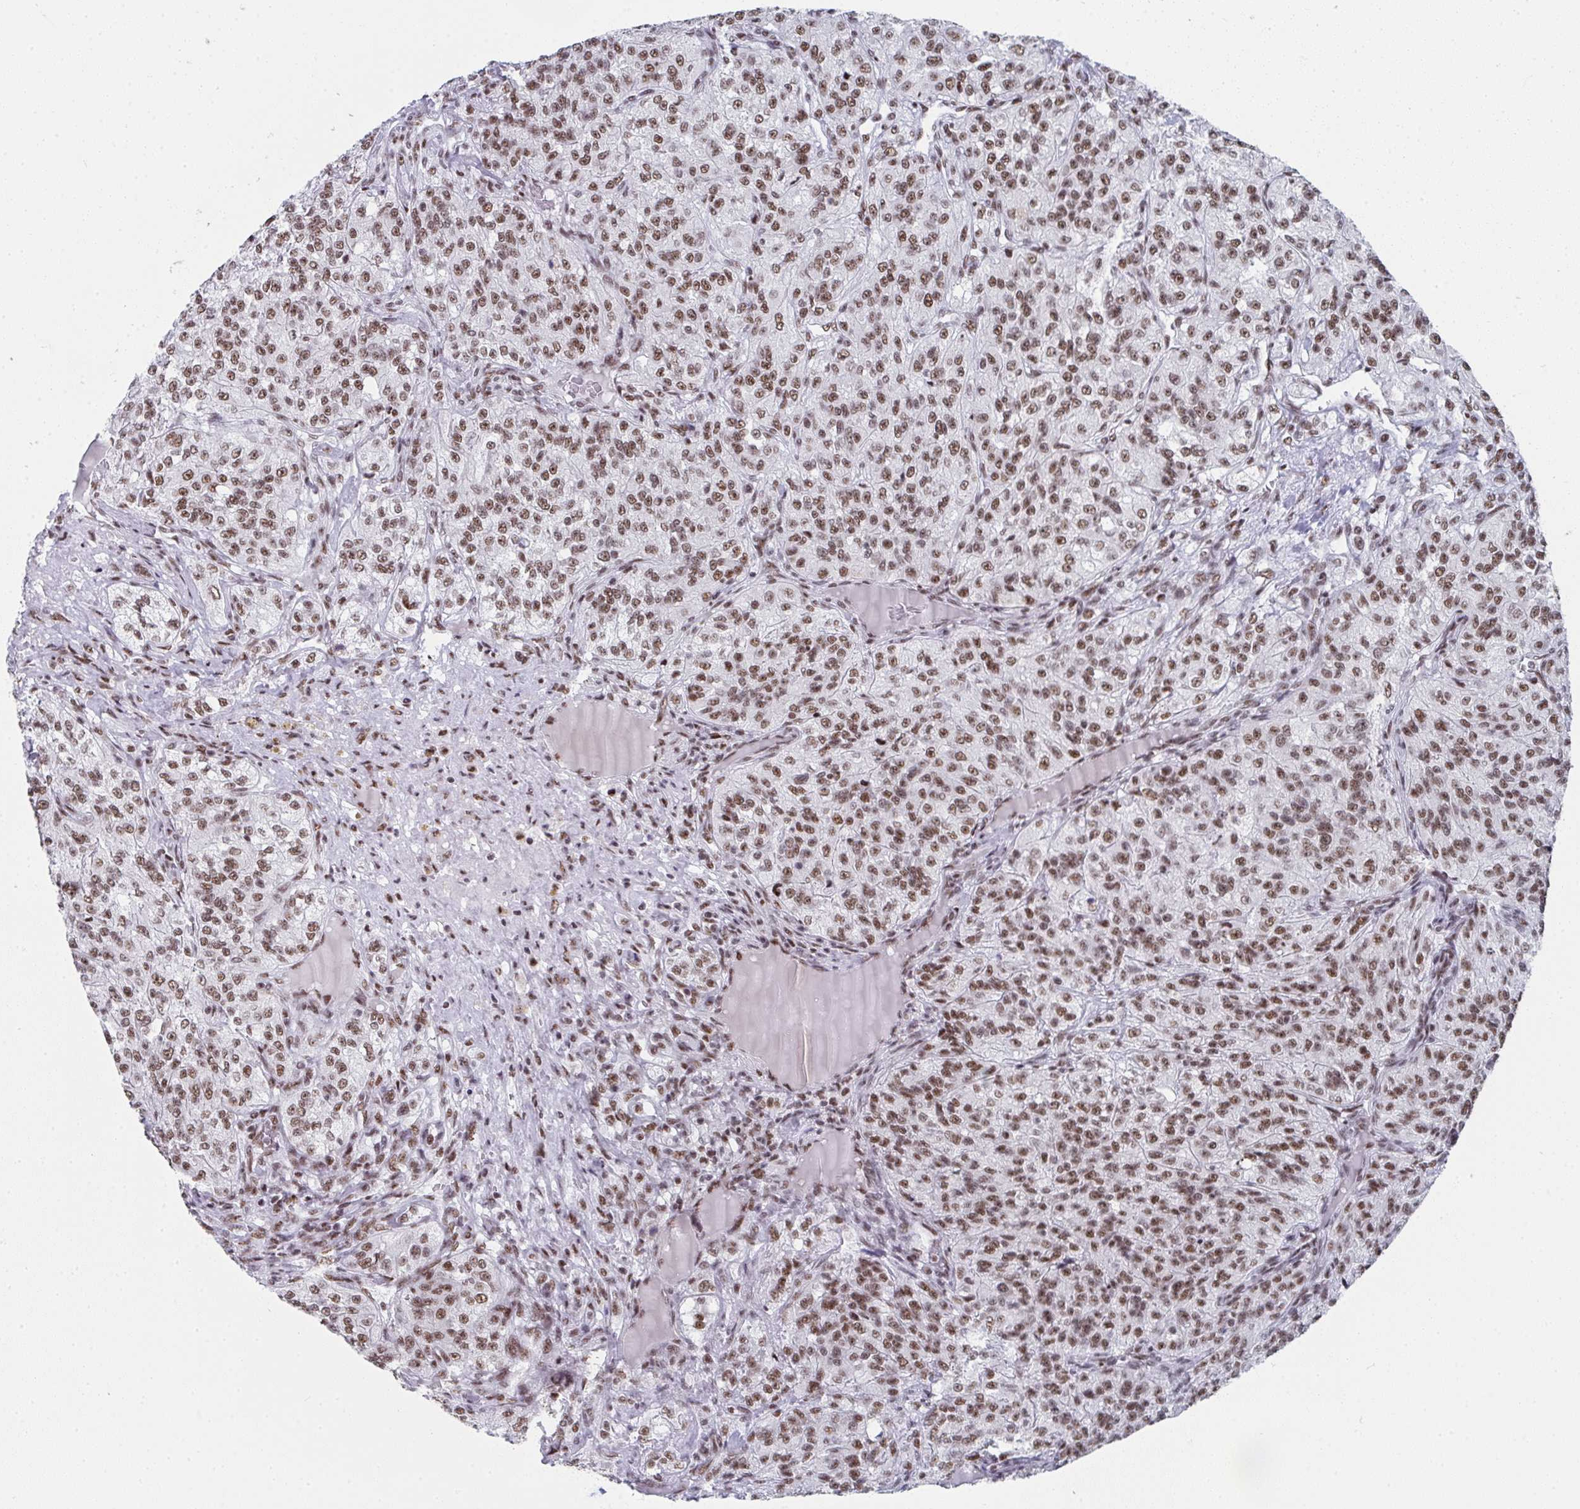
{"staining": {"intensity": "moderate", "quantity": ">75%", "location": "nuclear"}, "tissue": "renal cancer", "cell_type": "Tumor cells", "image_type": "cancer", "snomed": [{"axis": "morphology", "description": "Adenocarcinoma, NOS"}, {"axis": "topography", "description": "Kidney"}], "caption": "Adenocarcinoma (renal) was stained to show a protein in brown. There is medium levels of moderate nuclear expression in about >75% of tumor cells.", "gene": "SNRNP70", "patient": {"sex": "female", "age": 63}}